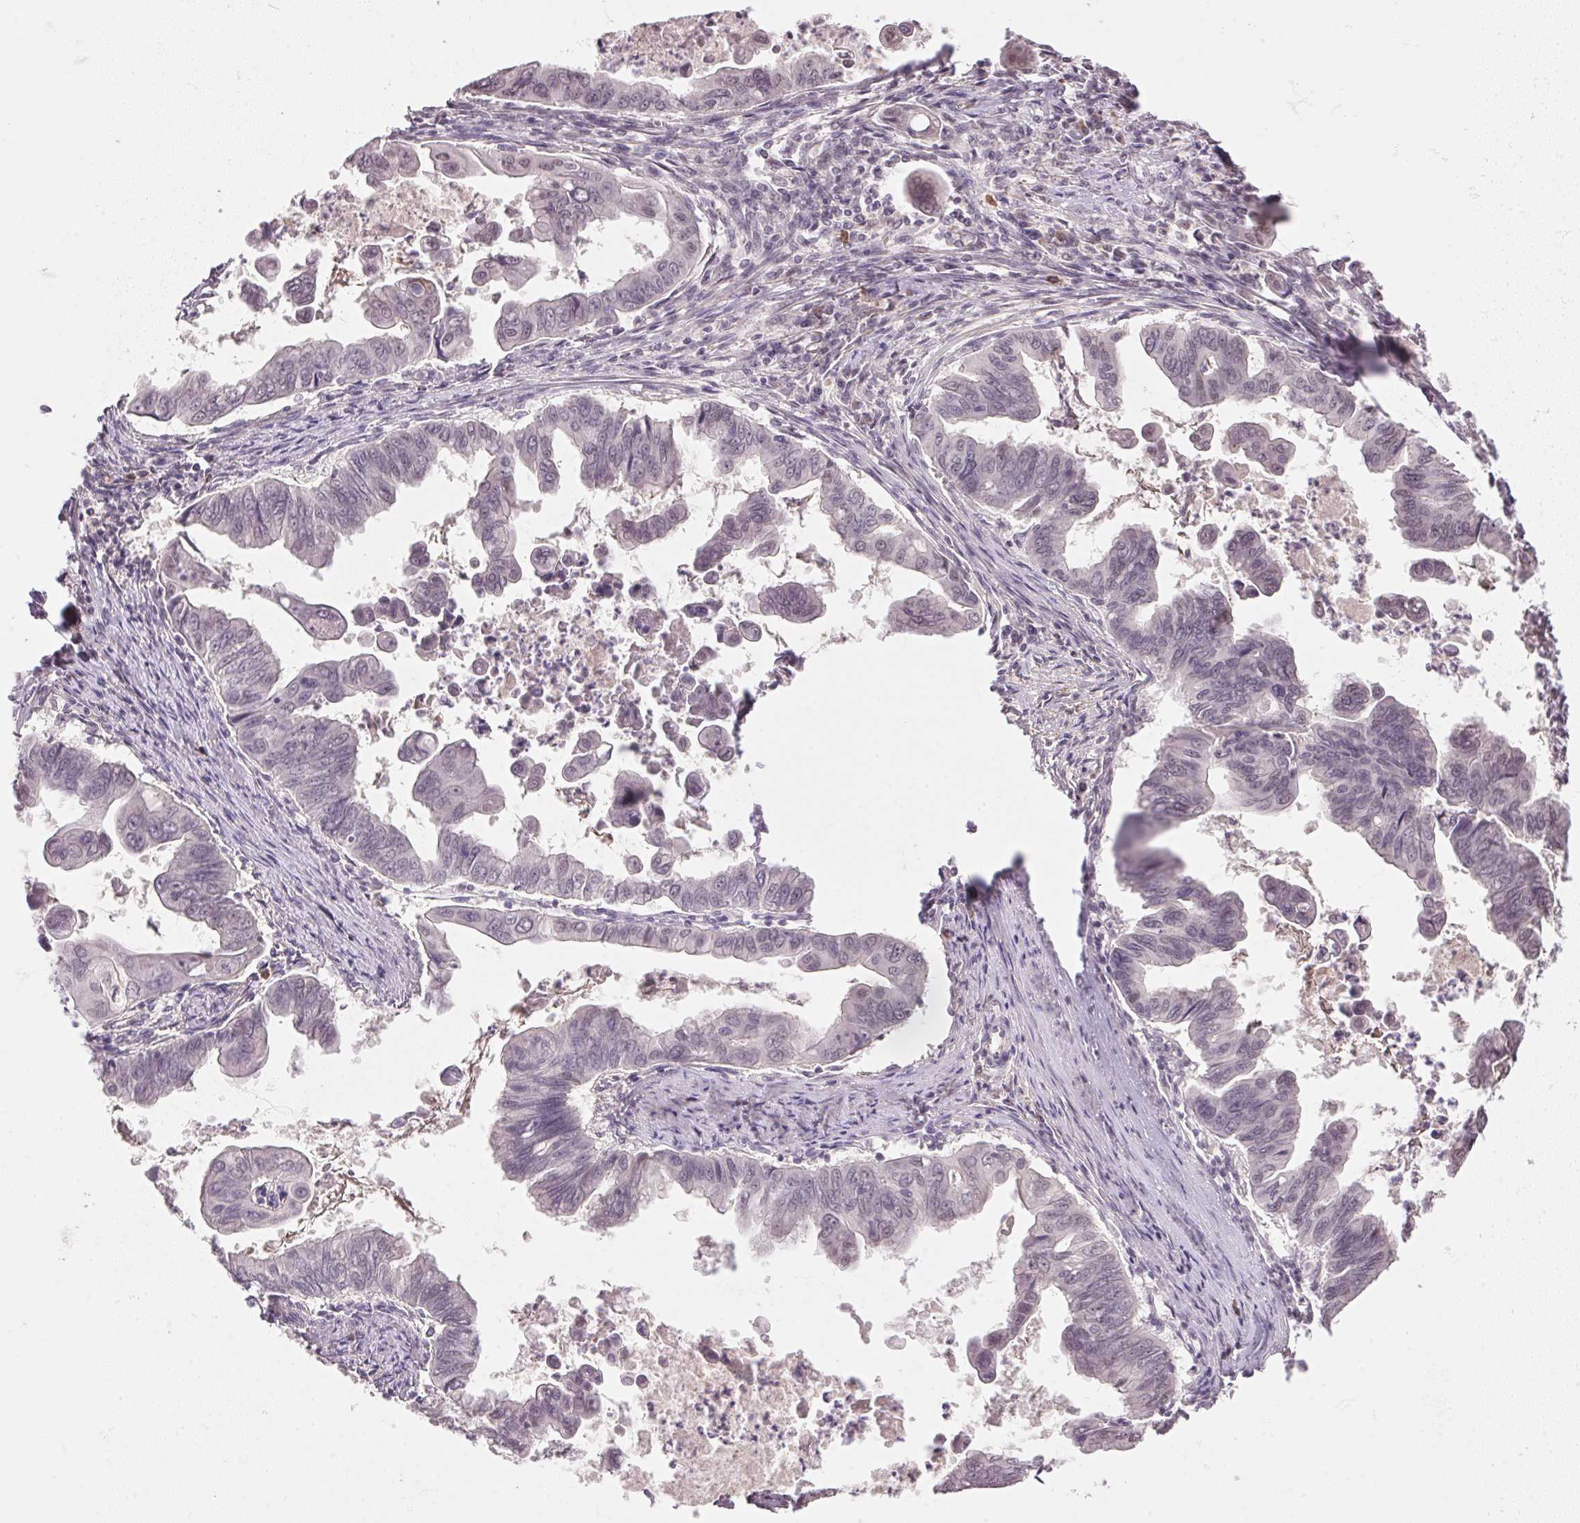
{"staining": {"intensity": "negative", "quantity": "none", "location": "none"}, "tissue": "stomach cancer", "cell_type": "Tumor cells", "image_type": "cancer", "snomed": [{"axis": "morphology", "description": "Adenocarcinoma, NOS"}, {"axis": "topography", "description": "Stomach, upper"}], "caption": "DAB immunohistochemical staining of adenocarcinoma (stomach) reveals no significant expression in tumor cells. Nuclei are stained in blue.", "gene": "FNDC4", "patient": {"sex": "male", "age": 80}}